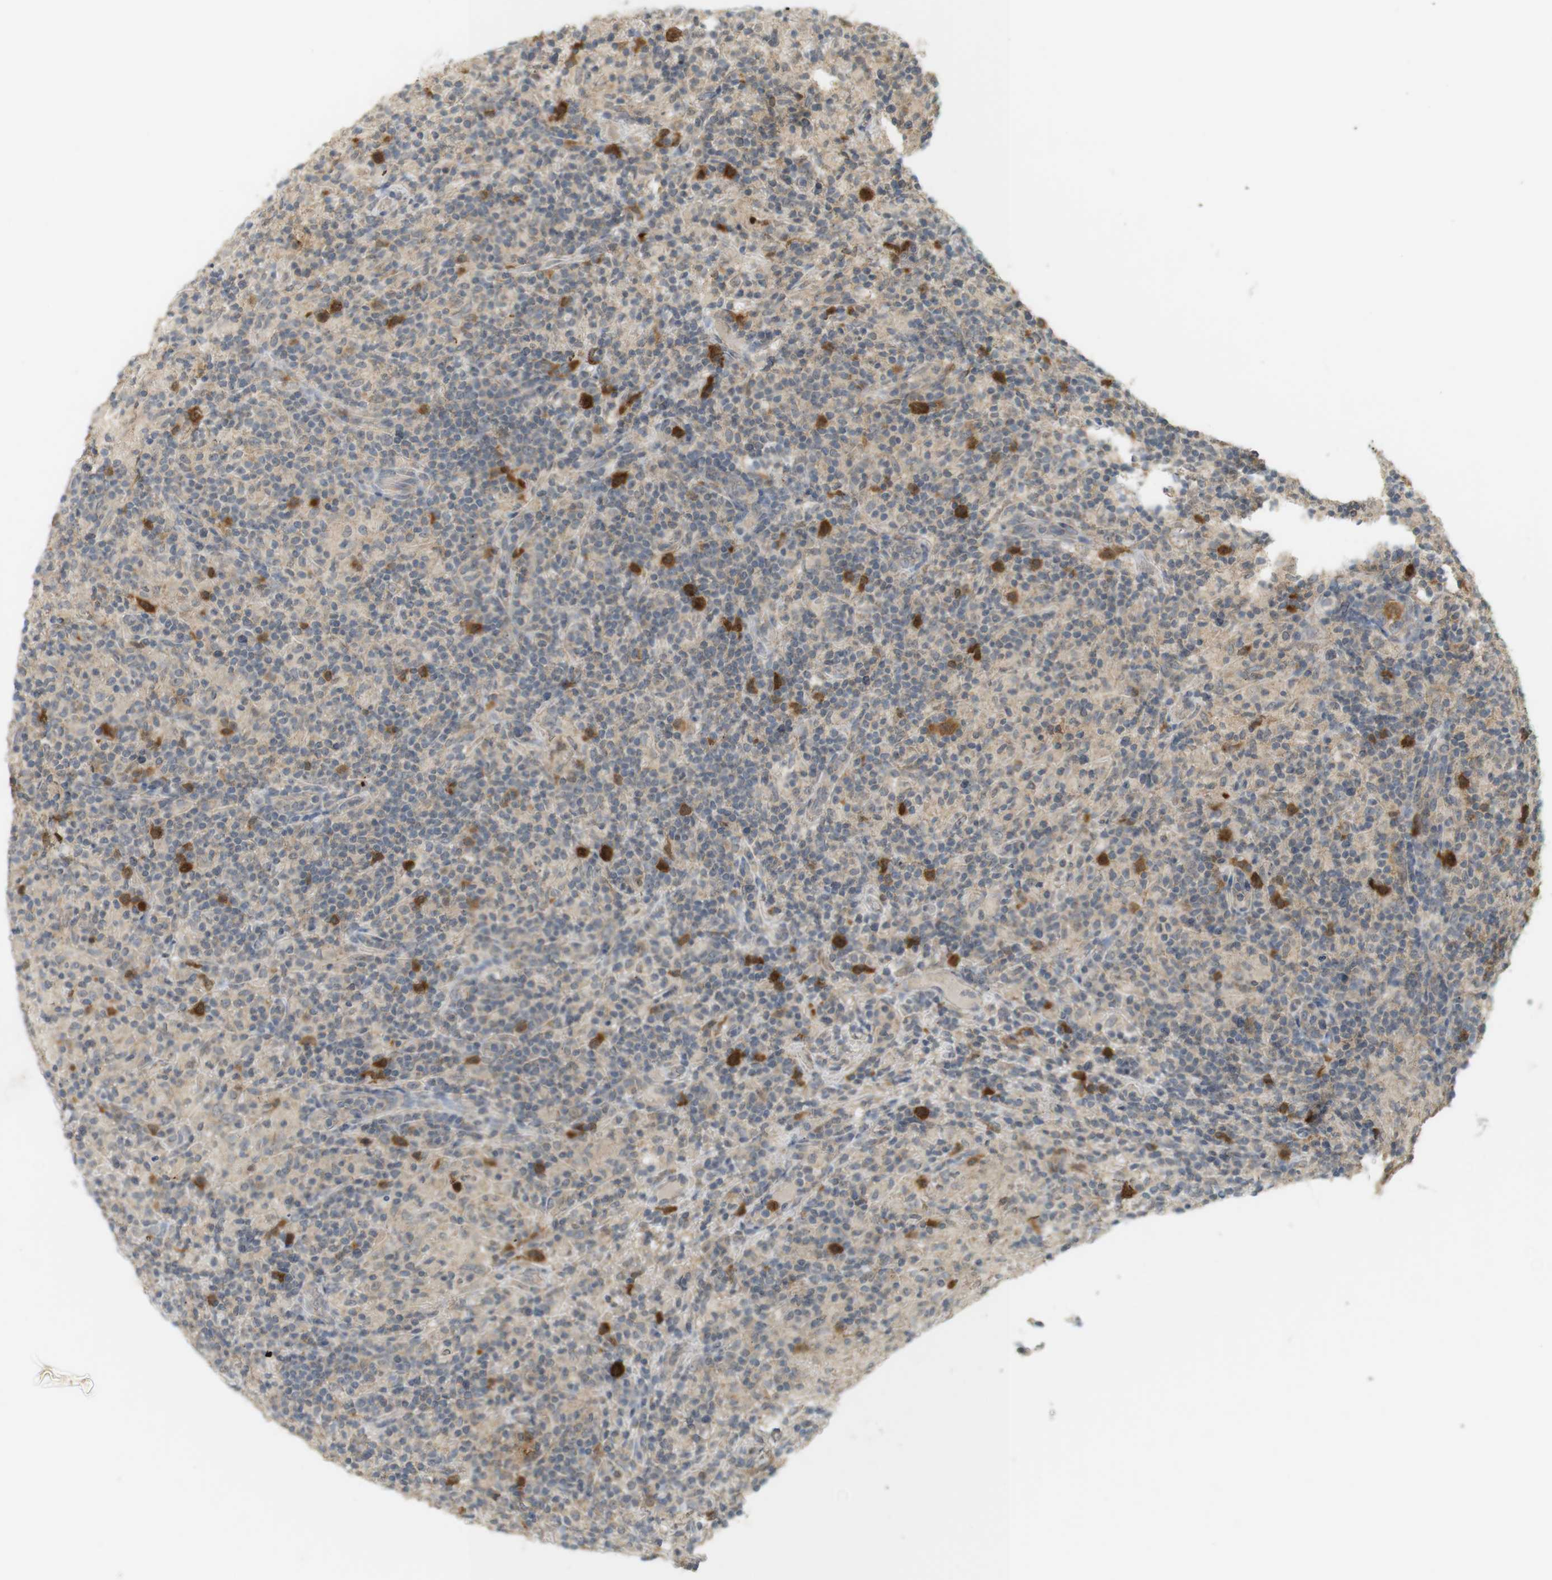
{"staining": {"intensity": "strong", "quantity": ">75%", "location": "cytoplasmic/membranous"}, "tissue": "lymphoma", "cell_type": "Tumor cells", "image_type": "cancer", "snomed": [{"axis": "morphology", "description": "Hodgkin's disease, NOS"}, {"axis": "topography", "description": "Lymph node"}], "caption": "A histopathology image of human lymphoma stained for a protein demonstrates strong cytoplasmic/membranous brown staining in tumor cells.", "gene": "TTK", "patient": {"sex": "male", "age": 70}}